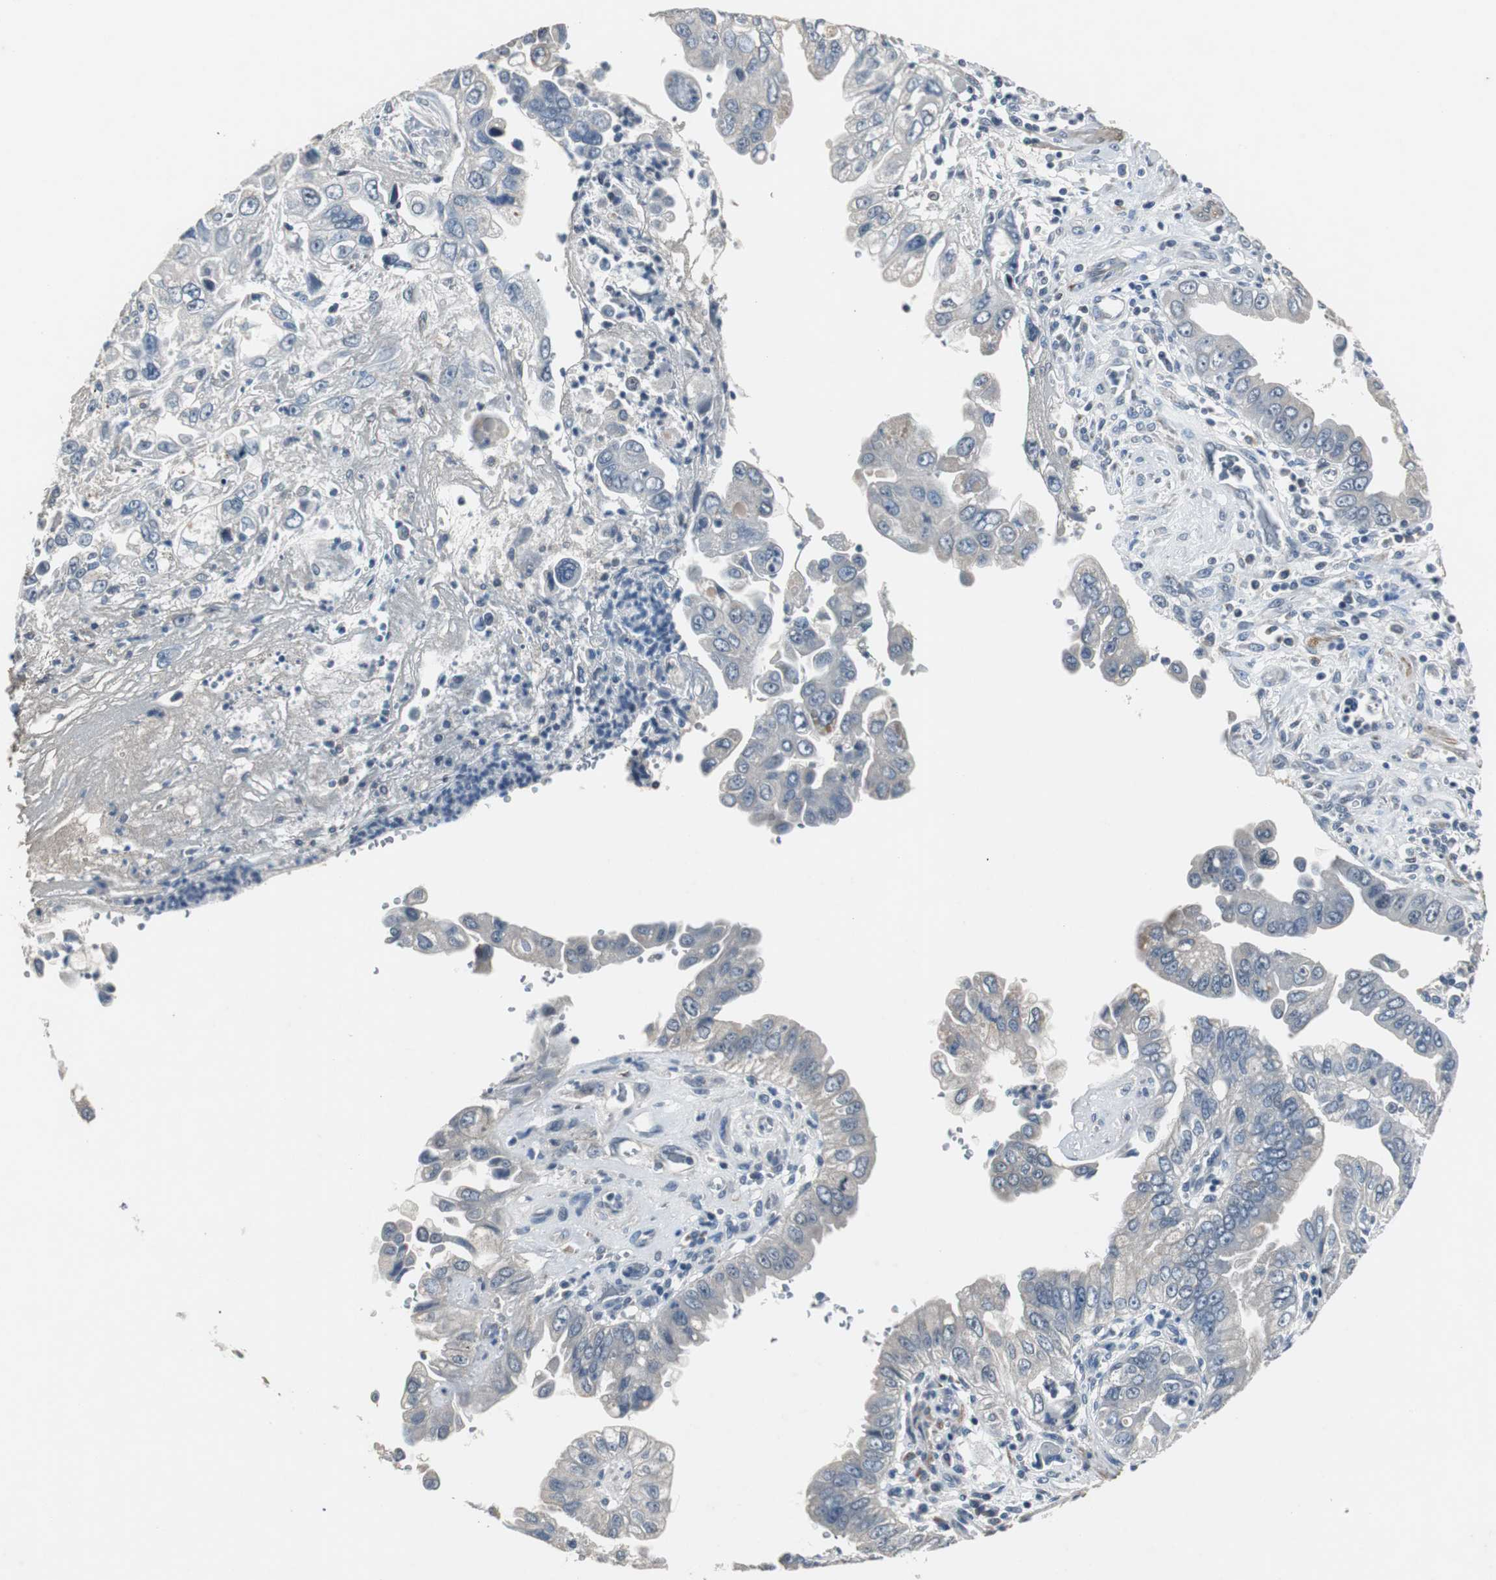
{"staining": {"intensity": "negative", "quantity": "none", "location": "none"}, "tissue": "pancreatic cancer", "cell_type": "Tumor cells", "image_type": "cancer", "snomed": [{"axis": "morphology", "description": "Normal tissue, NOS"}, {"axis": "topography", "description": "Lymph node"}], "caption": "Image shows no protein expression in tumor cells of pancreatic cancer tissue.", "gene": "PCYT1B", "patient": {"sex": "male", "age": 50}}